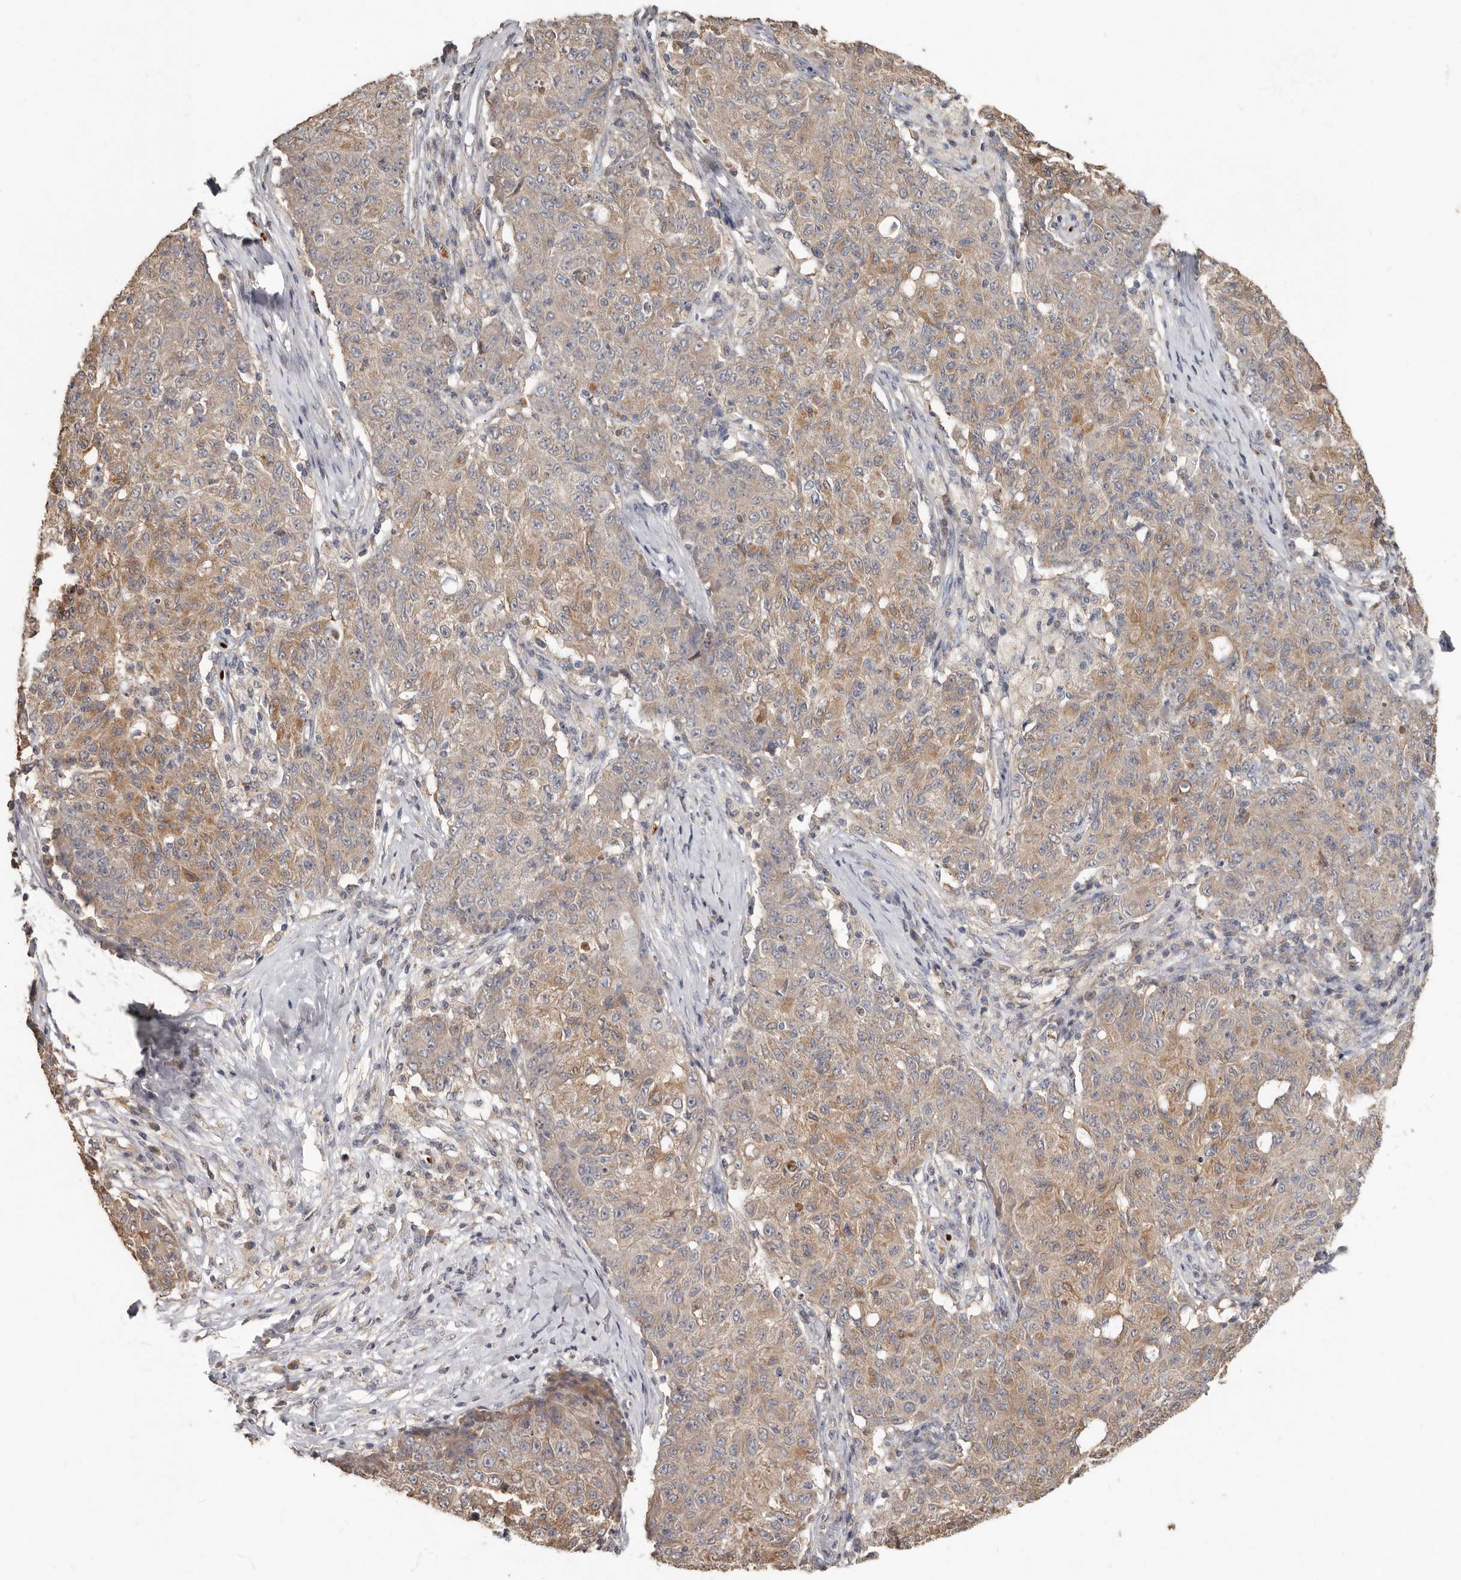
{"staining": {"intensity": "moderate", "quantity": ">75%", "location": "cytoplasmic/membranous"}, "tissue": "ovarian cancer", "cell_type": "Tumor cells", "image_type": "cancer", "snomed": [{"axis": "morphology", "description": "Carcinoma, endometroid"}, {"axis": "topography", "description": "Ovary"}], "caption": "Immunohistochemical staining of human ovarian endometroid carcinoma reveals medium levels of moderate cytoplasmic/membranous protein positivity in approximately >75% of tumor cells.", "gene": "KIF26B", "patient": {"sex": "female", "age": 42}}